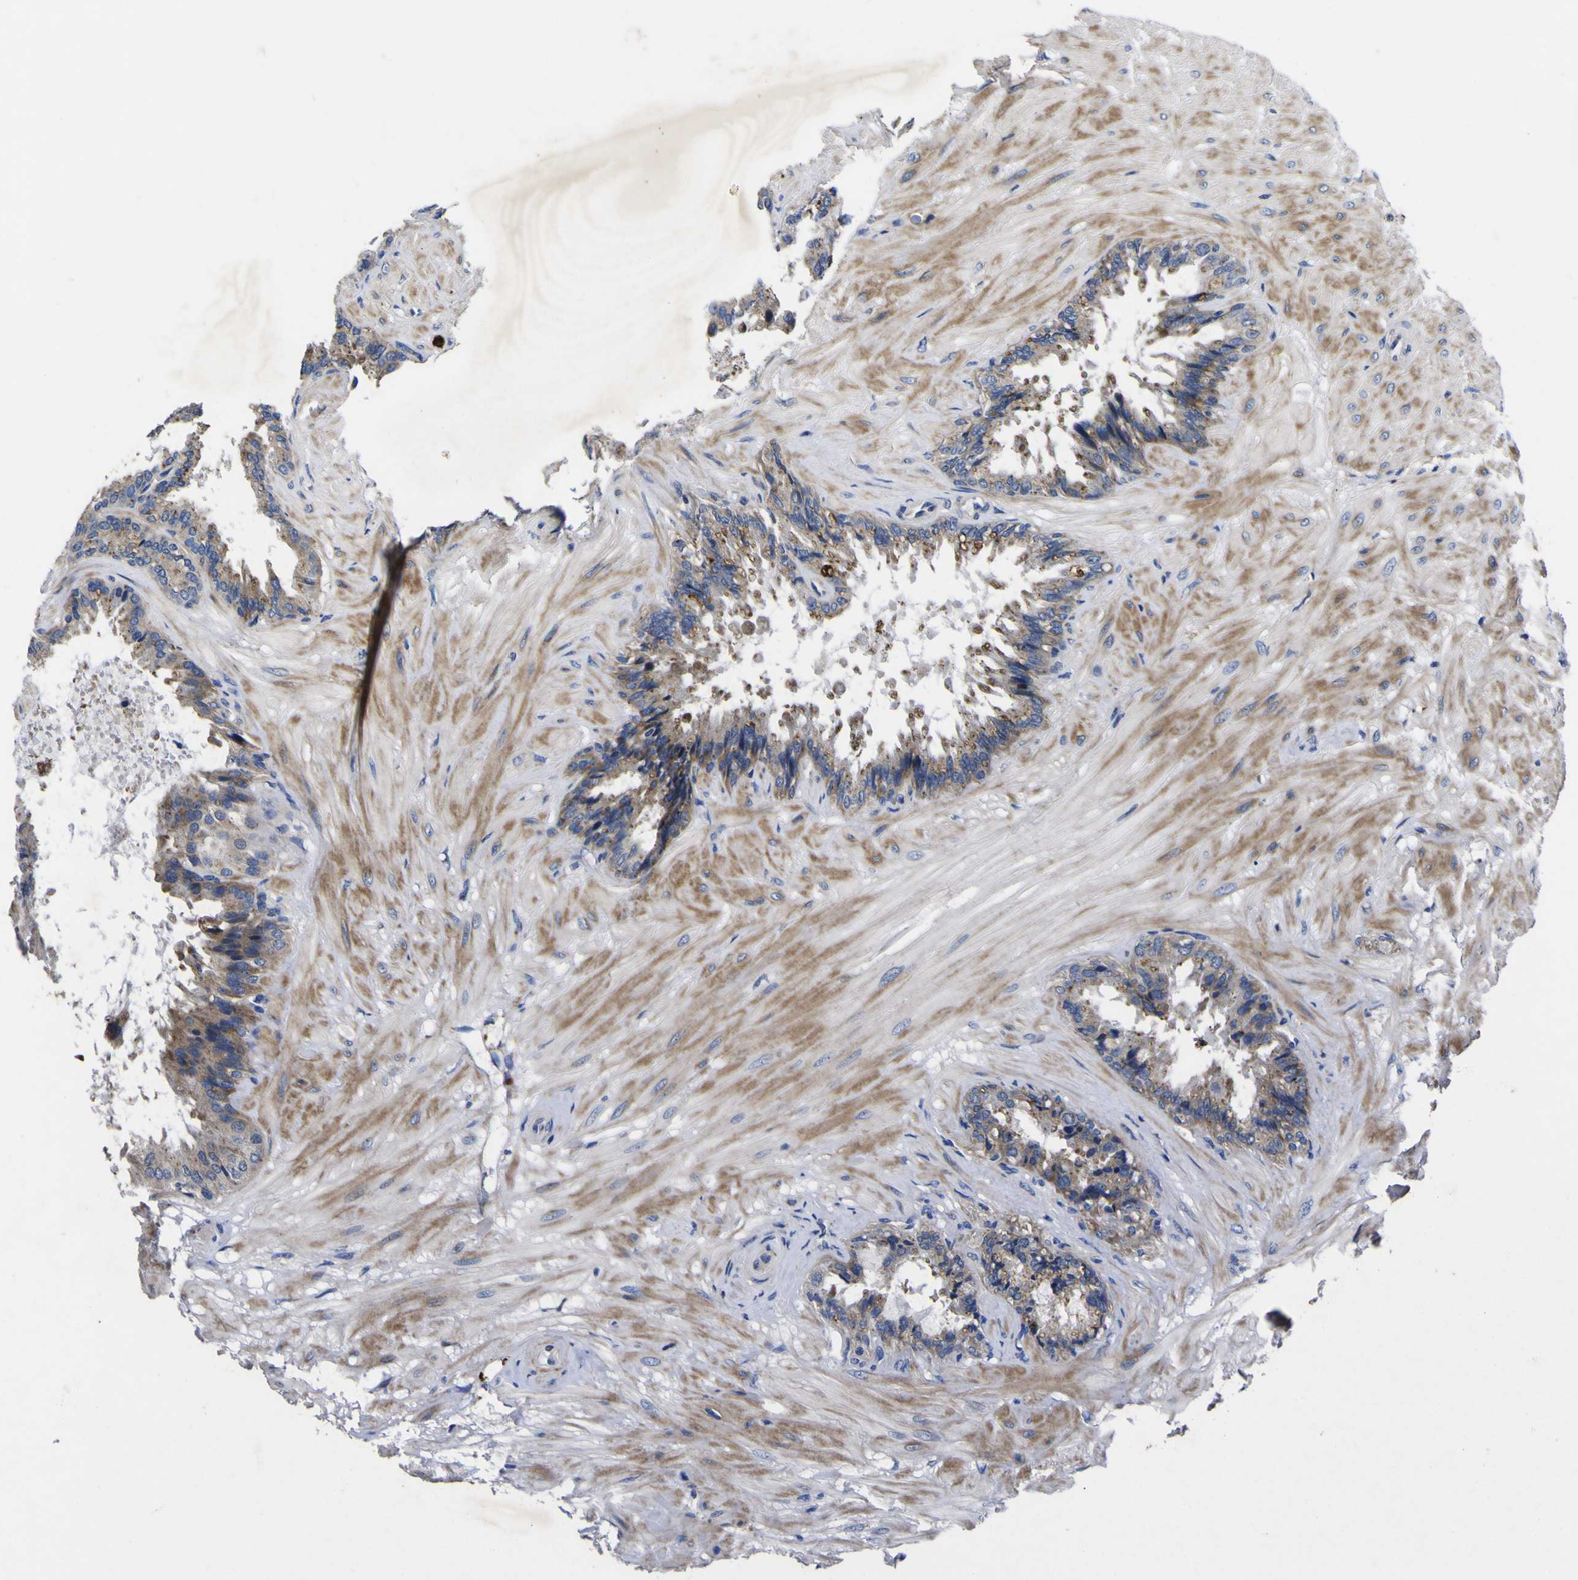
{"staining": {"intensity": "moderate", "quantity": ">75%", "location": "cytoplasmic/membranous"}, "tissue": "seminal vesicle", "cell_type": "Glandular cells", "image_type": "normal", "snomed": [{"axis": "morphology", "description": "Normal tissue, NOS"}, {"axis": "topography", "description": "Seminal veicle"}], "caption": "A high-resolution micrograph shows immunohistochemistry (IHC) staining of normal seminal vesicle, which shows moderate cytoplasmic/membranous expression in about >75% of glandular cells. The staining was performed using DAB (3,3'-diaminobenzidine) to visualize the protein expression in brown, while the nuclei were stained in blue with hematoxylin (Magnification: 20x).", "gene": "COA1", "patient": {"sex": "male", "age": 46}}